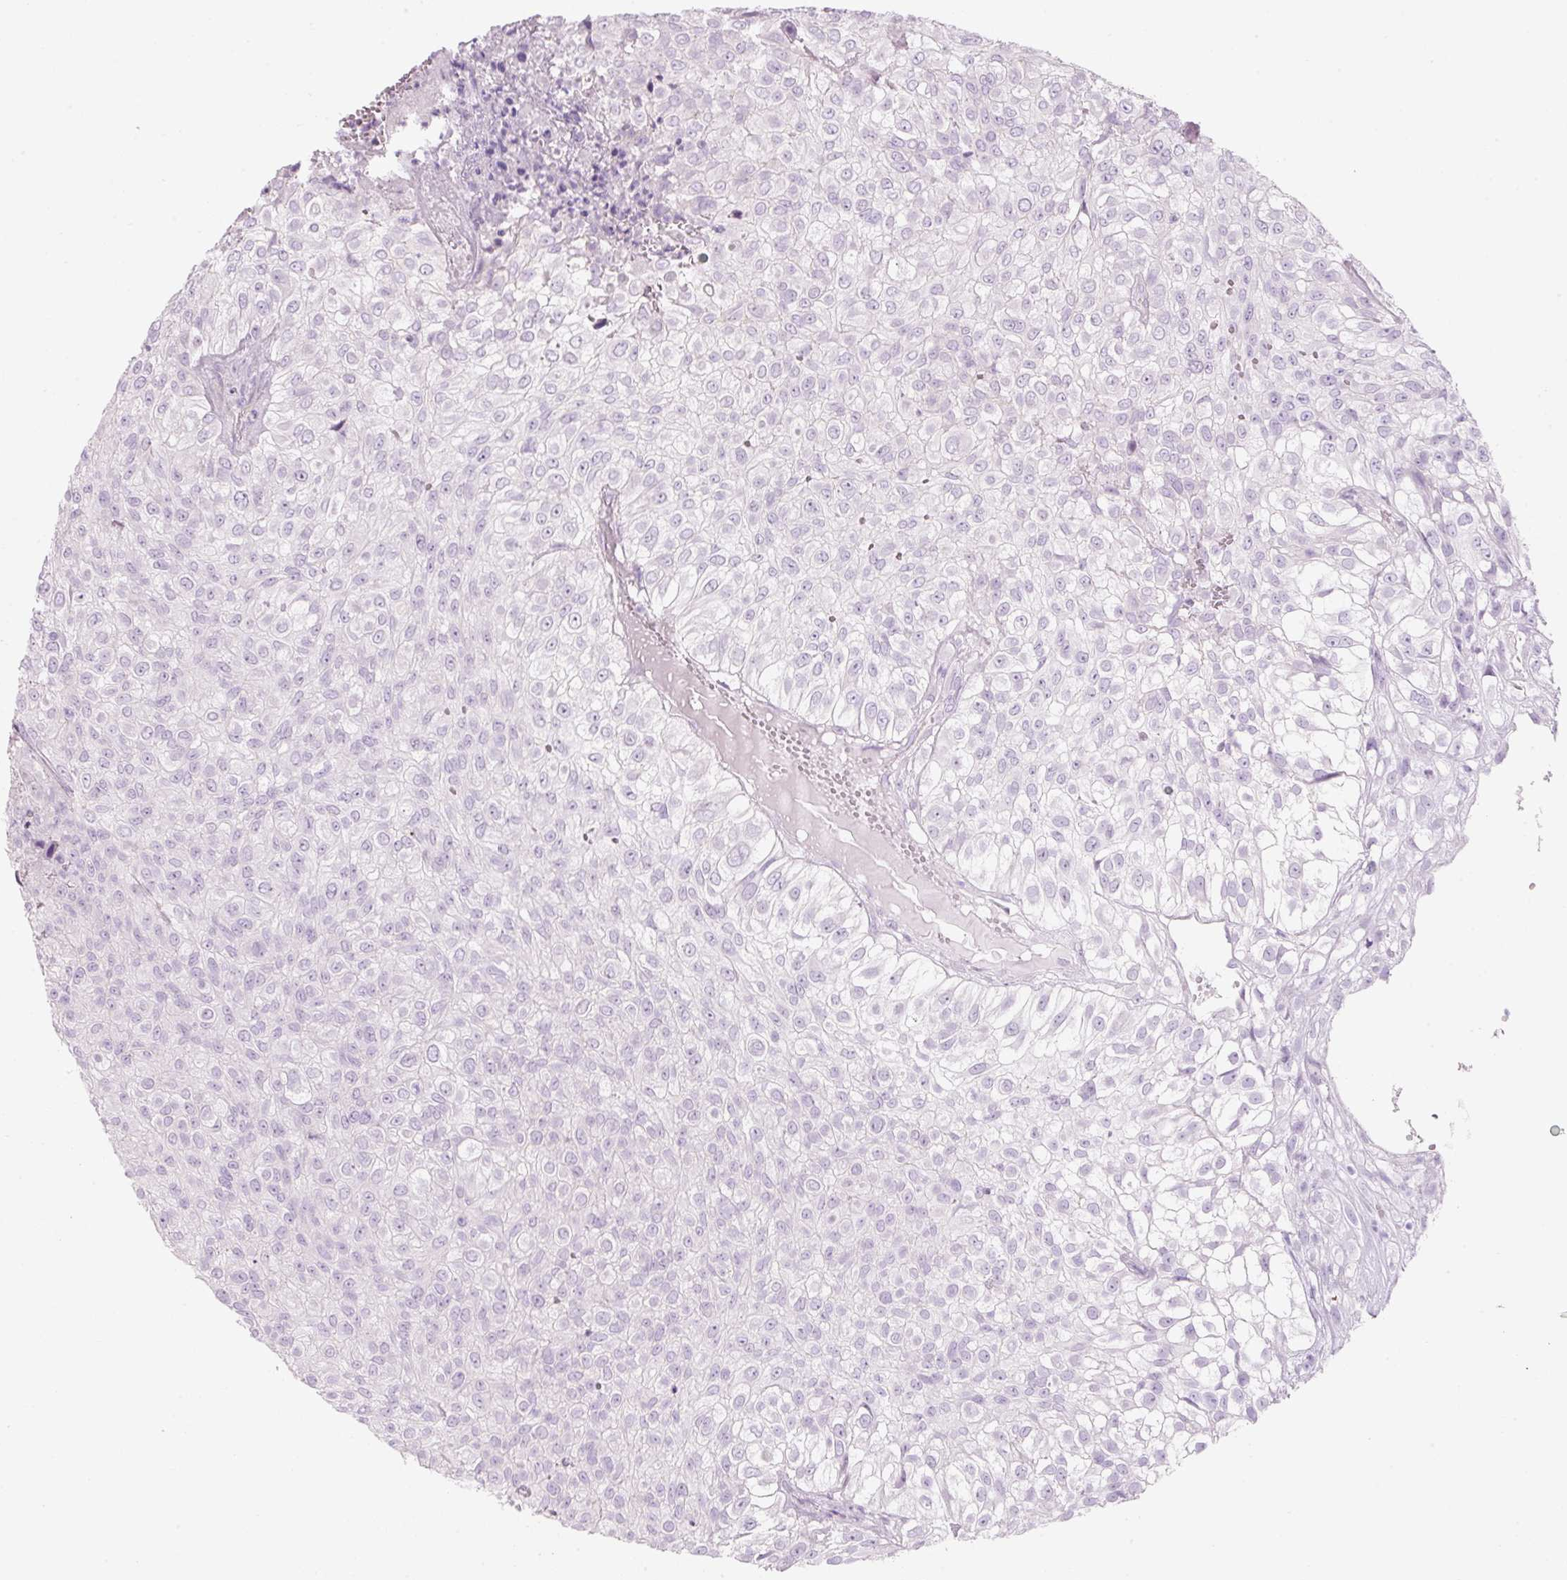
{"staining": {"intensity": "negative", "quantity": "none", "location": "none"}, "tissue": "urothelial cancer", "cell_type": "Tumor cells", "image_type": "cancer", "snomed": [{"axis": "morphology", "description": "Urothelial carcinoma, High grade"}, {"axis": "topography", "description": "Urinary bladder"}], "caption": "Protein analysis of urothelial carcinoma (high-grade) reveals no significant expression in tumor cells.", "gene": "CMA1", "patient": {"sex": "male", "age": 56}}